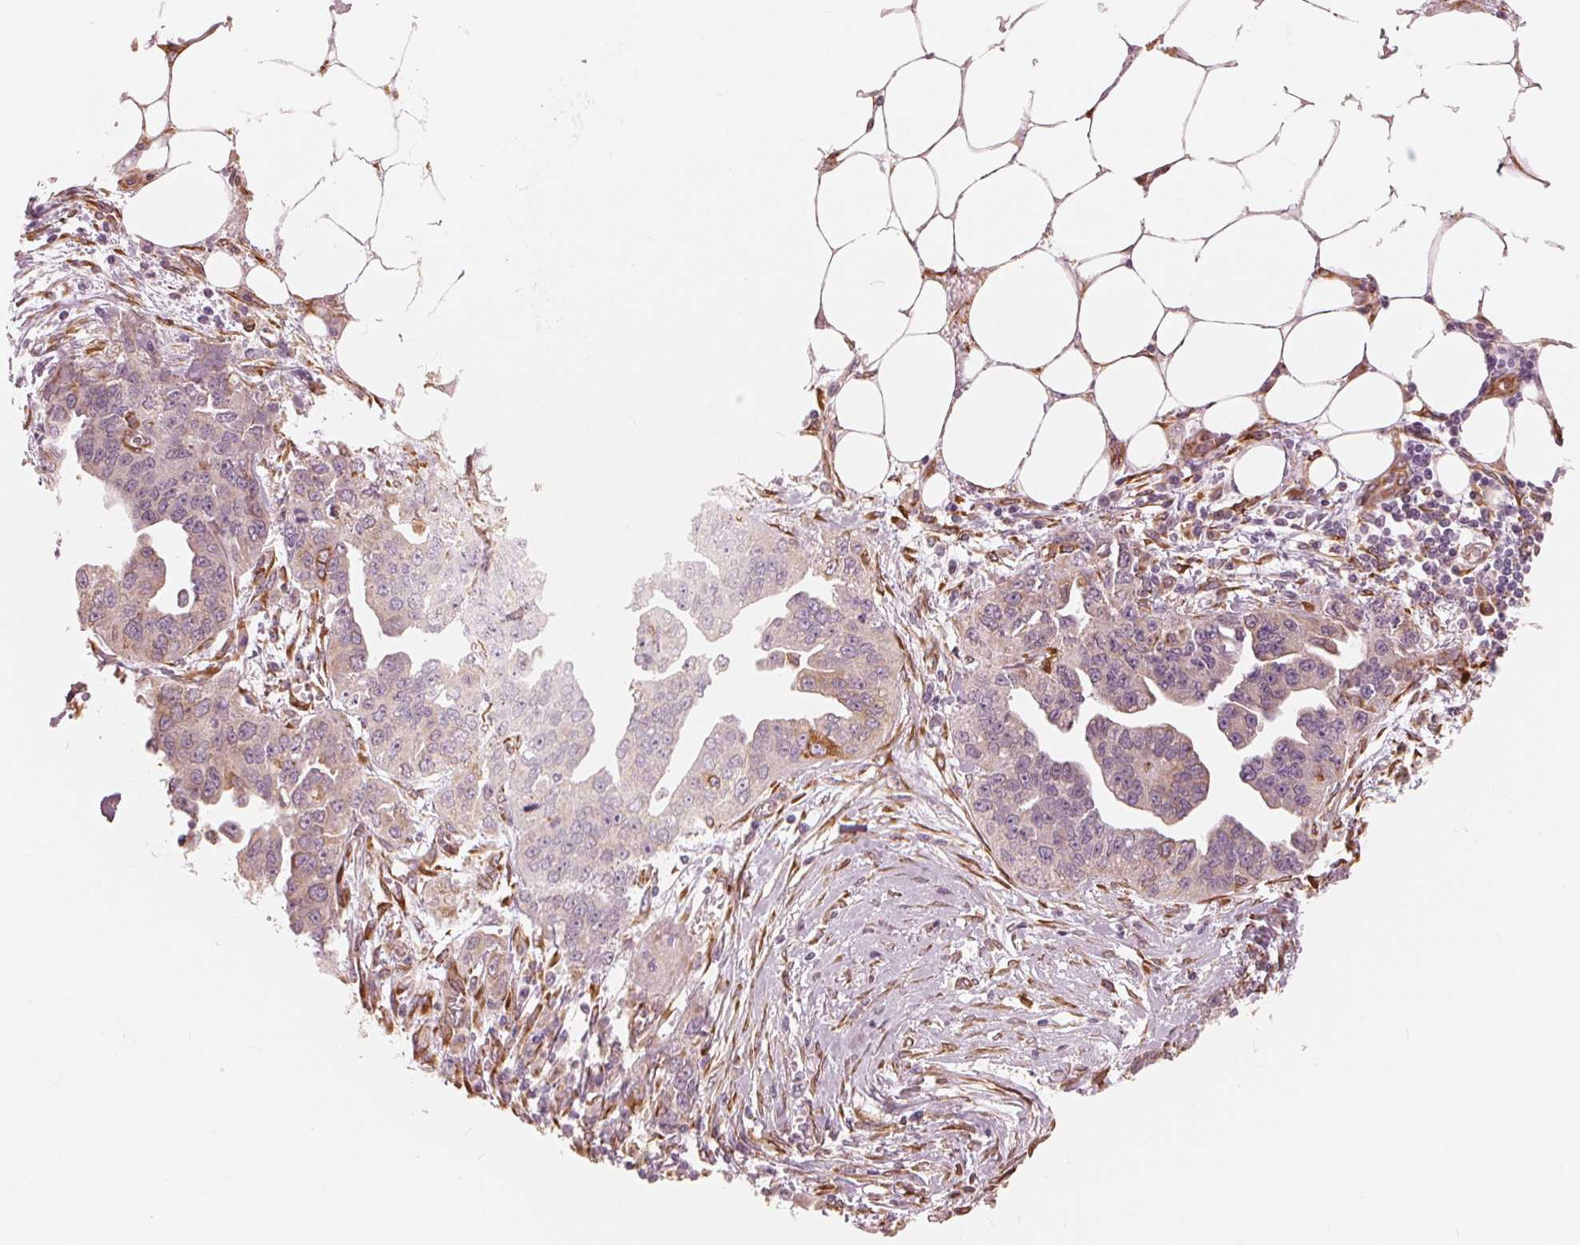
{"staining": {"intensity": "weak", "quantity": ">75%", "location": "cytoplasmic/membranous"}, "tissue": "ovarian cancer", "cell_type": "Tumor cells", "image_type": "cancer", "snomed": [{"axis": "morphology", "description": "Cystadenocarcinoma, serous, NOS"}, {"axis": "topography", "description": "Ovary"}], "caption": "DAB (3,3'-diaminobenzidine) immunohistochemical staining of ovarian cancer exhibits weak cytoplasmic/membranous protein expression in about >75% of tumor cells.", "gene": "IKBIP", "patient": {"sex": "female", "age": 75}}